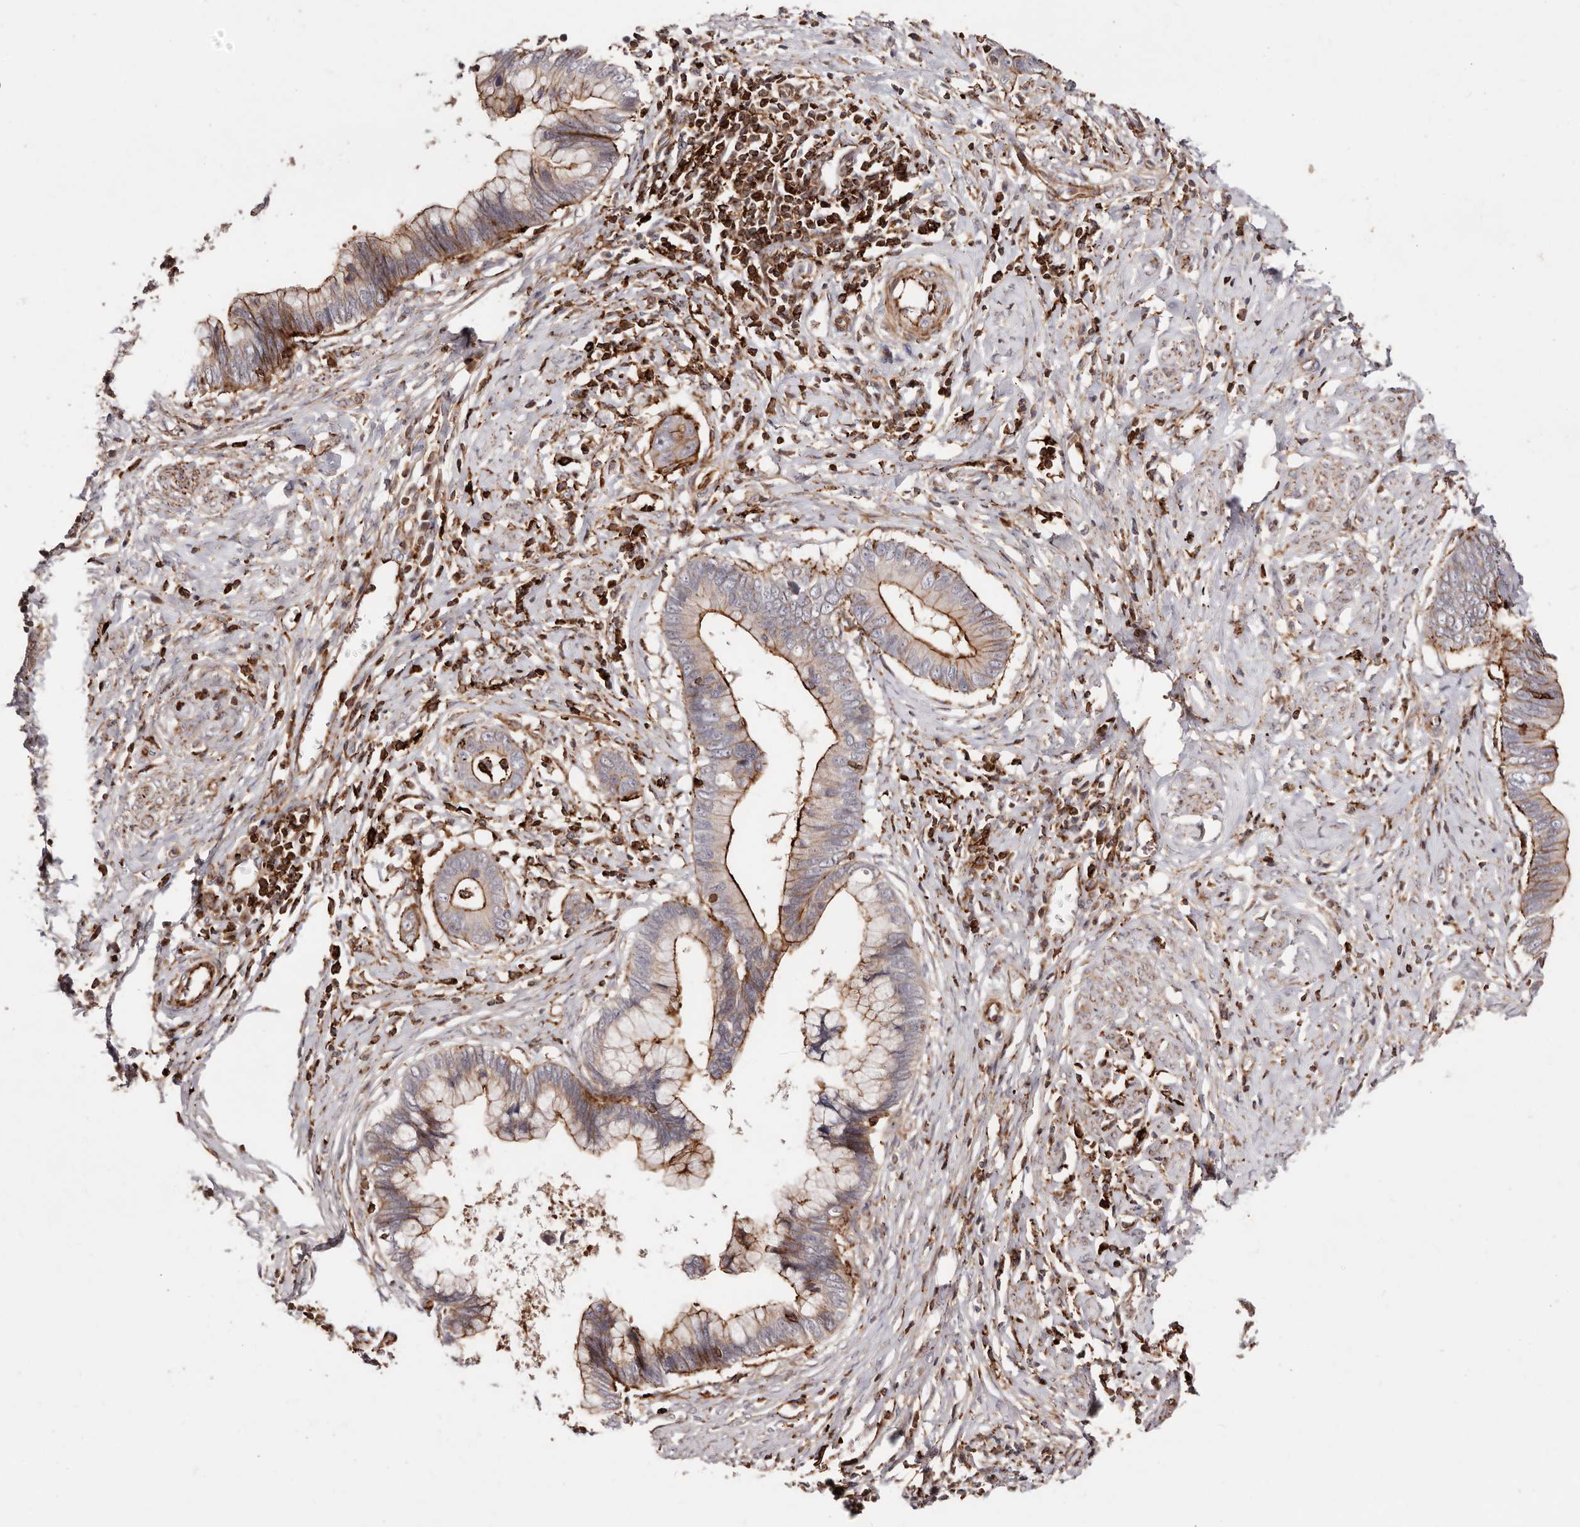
{"staining": {"intensity": "moderate", "quantity": "25%-75%", "location": "cytoplasmic/membranous"}, "tissue": "cervical cancer", "cell_type": "Tumor cells", "image_type": "cancer", "snomed": [{"axis": "morphology", "description": "Adenocarcinoma, NOS"}, {"axis": "topography", "description": "Cervix"}], "caption": "Immunohistochemical staining of human adenocarcinoma (cervical) reveals medium levels of moderate cytoplasmic/membranous expression in about 25%-75% of tumor cells.", "gene": "PTPN22", "patient": {"sex": "female", "age": 44}}